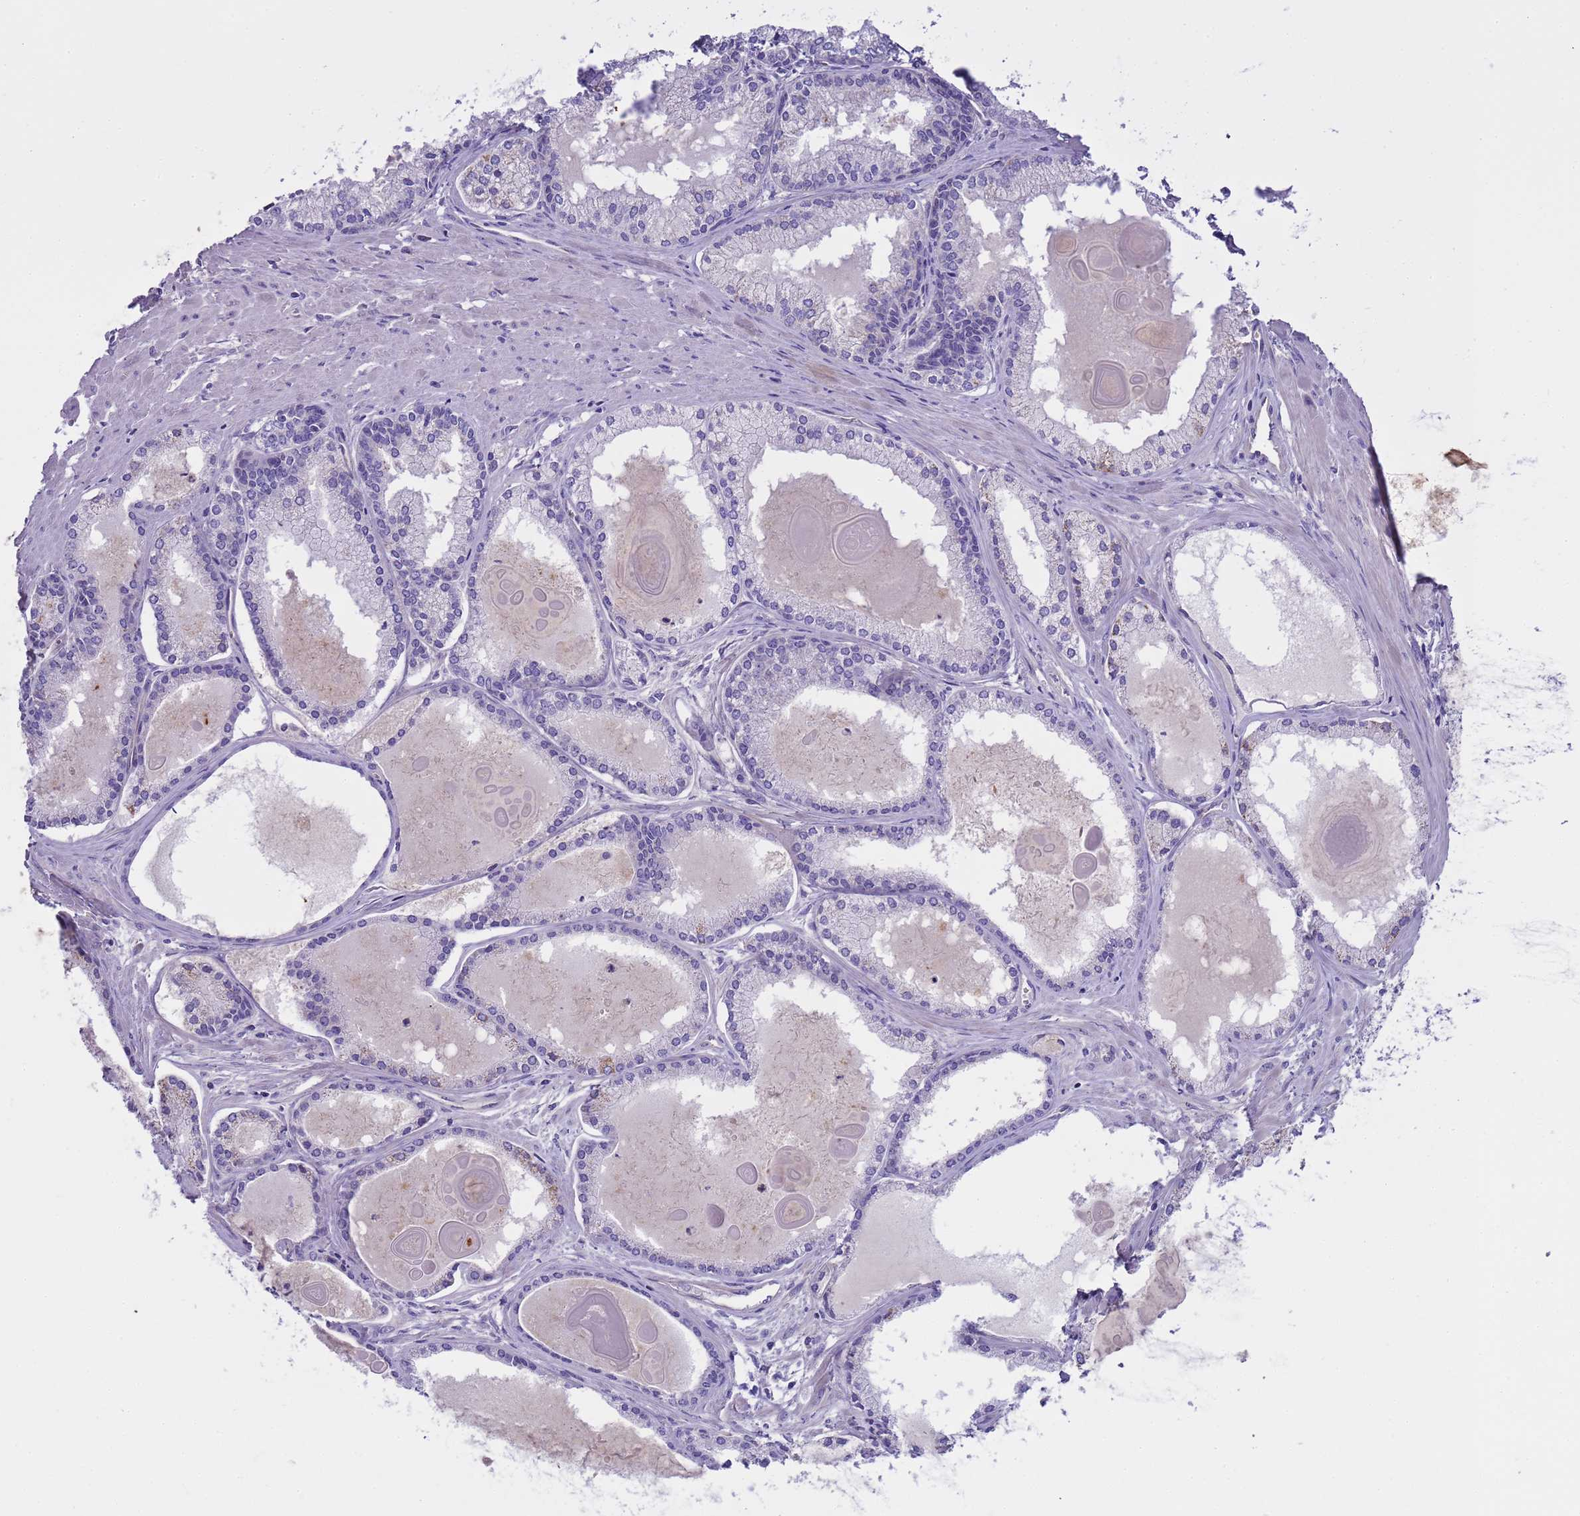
{"staining": {"intensity": "negative", "quantity": "none", "location": "none"}, "tissue": "prostate cancer", "cell_type": "Tumor cells", "image_type": "cancer", "snomed": [{"axis": "morphology", "description": "Adenocarcinoma, High grade"}, {"axis": "topography", "description": "Prostate"}], "caption": "Photomicrograph shows no protein staining in tumor cells of prostate cancer tissue.", "gene": "RIPPLY2", "patient": {"sex": "male", "age": 68}}